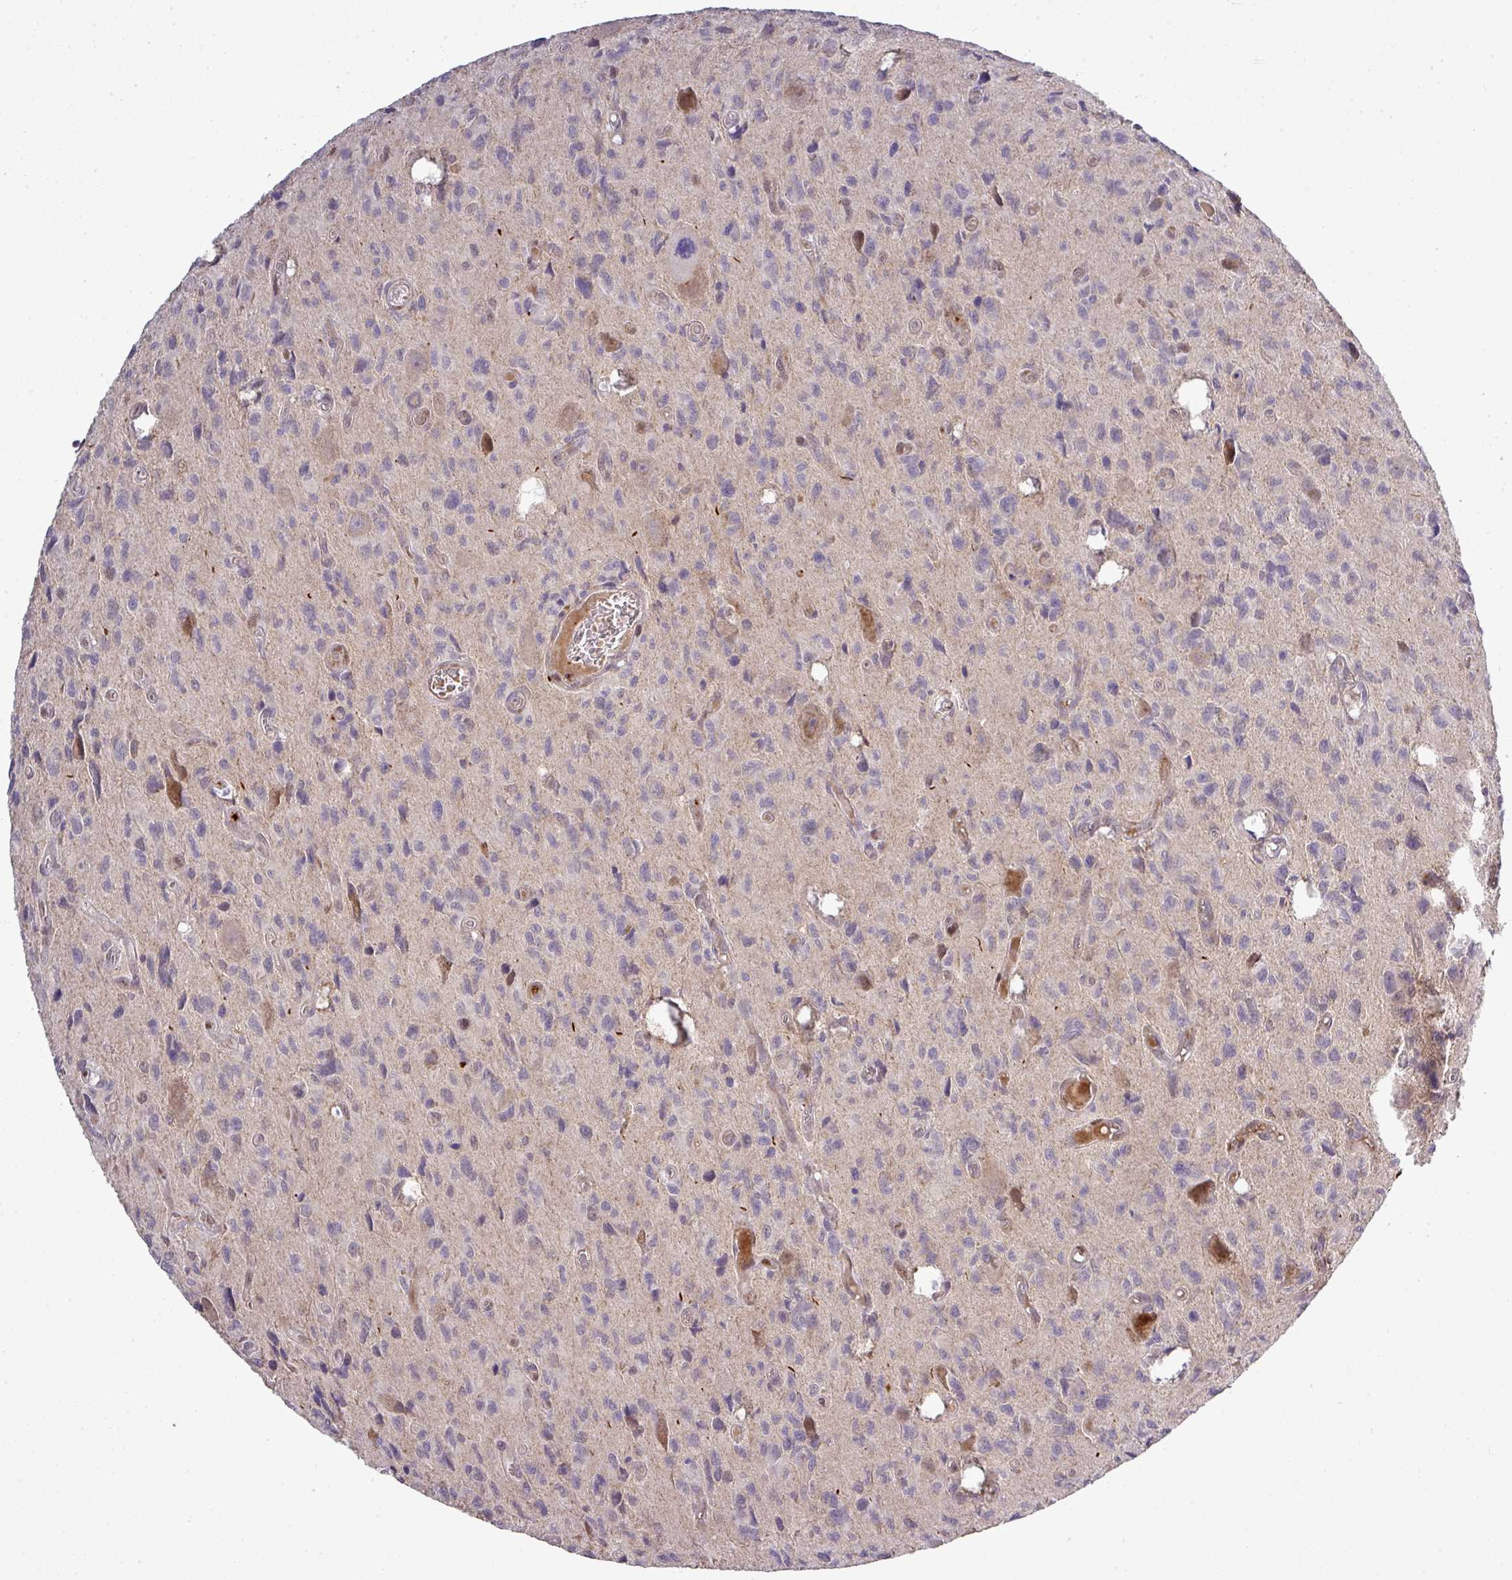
{"staining": {"intensity": "negative", "quantity": "none", "location": "none"}, "tissue": "glioma", "cell_type": "Tumor cells", "image_type": "cancer", "snomed": [{"axis": "morphology", "description": "Glioma, malignant, High grade"}, {"axis": "topography", "description": "Brain"}], "caption": "The immunohistochemistry micrograph has no significant positivity in tumor cells of glioma tissue. Brightfield microscopy of IHC stained with DAB (brown) and hematoxylin (blue), captured at high magnification.", "gene": "TPRA1", "patient": {"sex": "male", "age": 76}}